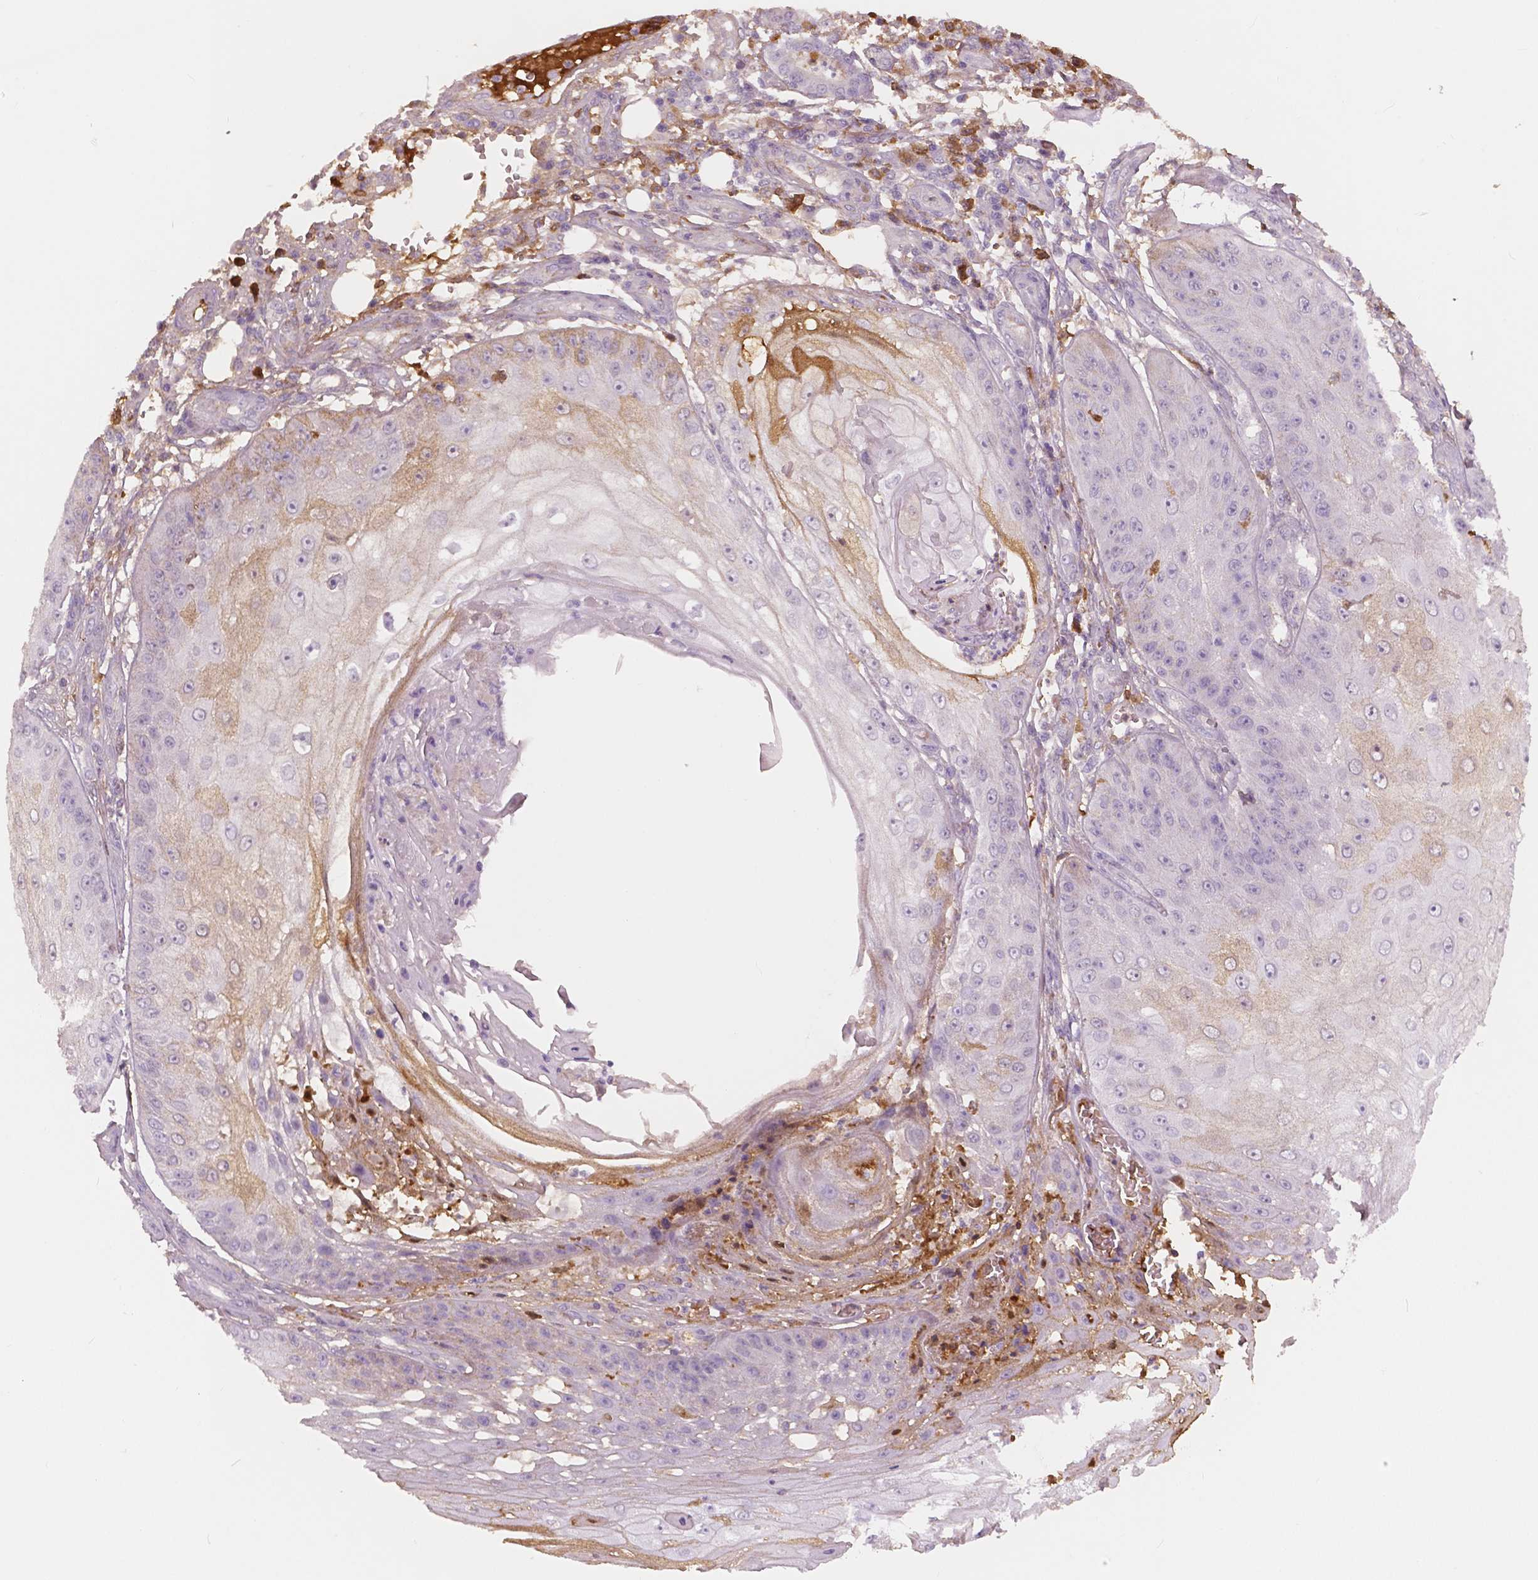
{"staining": {"intensity": "negative", "quantity": "none", "location": "none"}, "tissue": "skin cancer", "cell_type": "Tumor cells", "image_type": "cancer", "snomed": [{"axis": "morphology", "description": "Squamous cell carcinoma, NOS"}, {"axis": "topography", "description": "Skin"}], "caption": "Skin squamous cell carcinoma stained for a protein using immunohistochemistry (IHC) demonstrates no staining tumor cells.", "gene": "APOA4", "patient": {"sex": "male", "age": 70}}